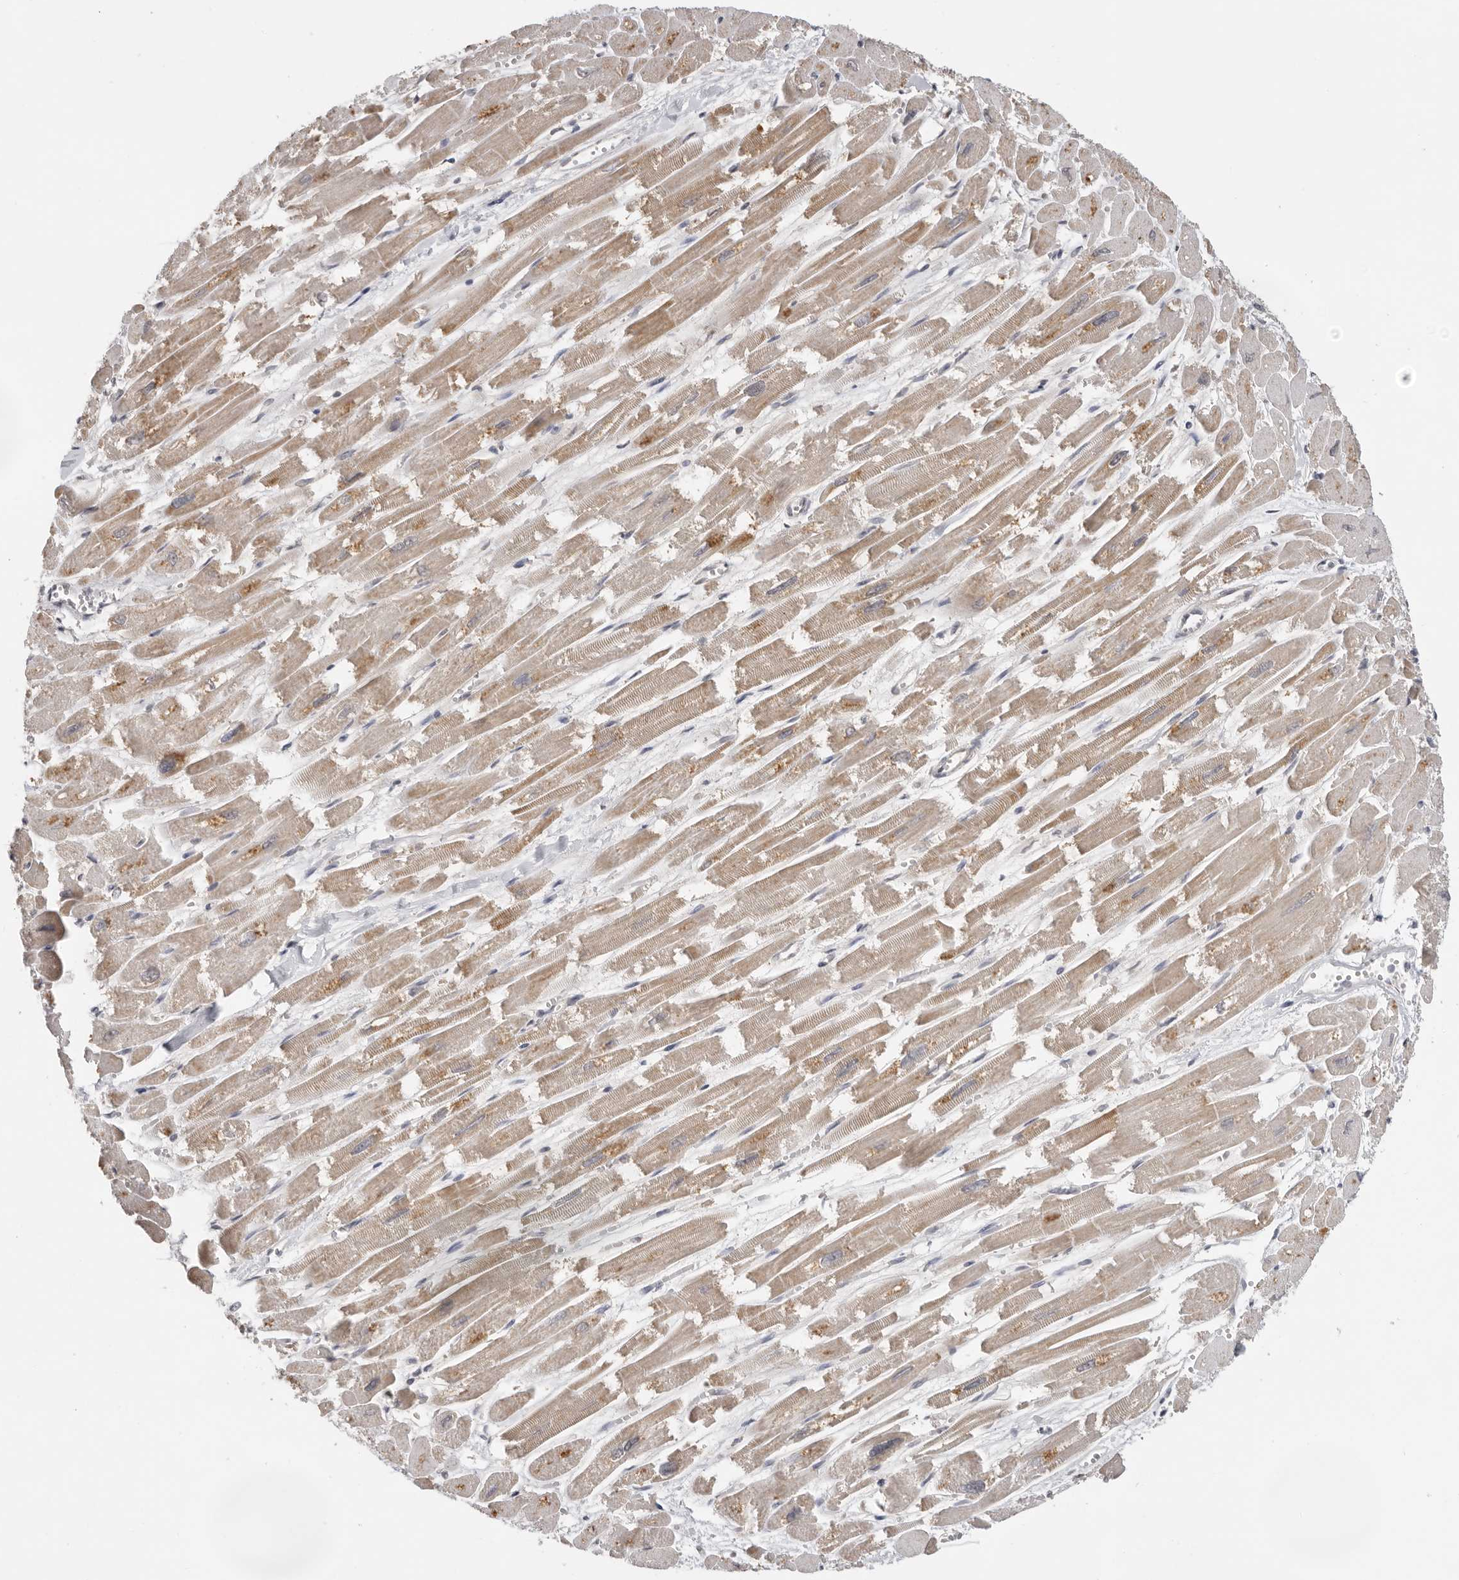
{"staining": {"intensity": "moderate", "quantity": "25%-75%", "location": "cytoplasmic/membranous"}, "tissue": "heart muscle", "cell_type": "Cardiomyocytes", "image_type": "normal", "snomed": [{"axis": "morphology", "description": "Normal tissue, NOS"}, {"axis": "topography", "description": "Heart"}], "caption": "This image shows IHC staining of benign human heart muscle, with medium moderate cytoplasmic/membranous expression in about 25%-75% of cardiomyocytes.", "gene": "PPP1R42", "patient": {"sex": "male", "age": 54}}